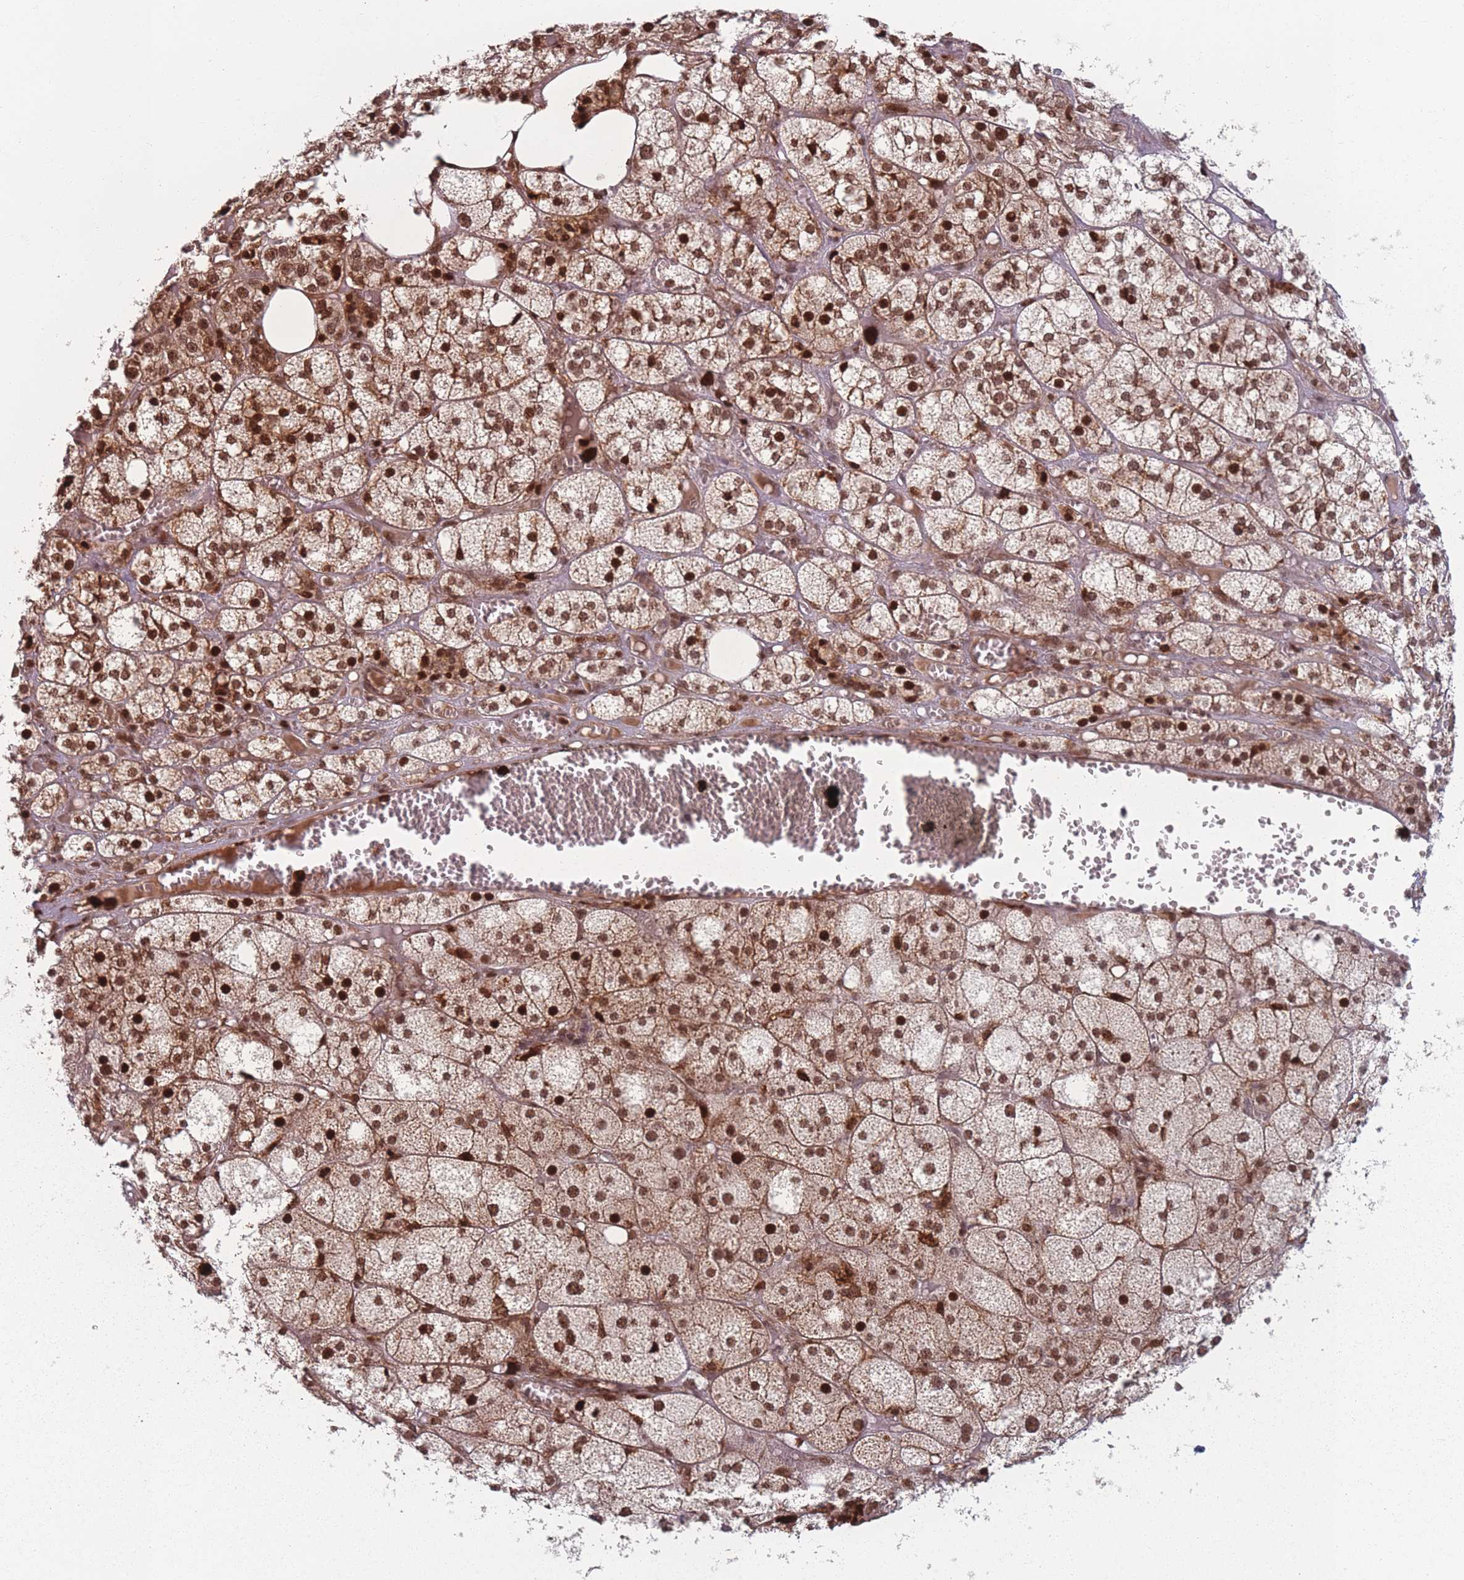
{"staining": {"intensity": "moderate", "quantity": ">75%", "location": "nuclear"}, "tissue": "adrenal gland", "cell_type": "Glandular cells", "image_type": "normal", "snomed": [{"axis": "morphology", "description": "Normal tissue, NOS"}, {"axis": "topography", "description": "Adrenal gland"}], "caption": "Glandular cells demonstrate medium levels of moderate nuclear staining in approximately >75% of cells in benign human adrenal gland.", "gene": "WDR55", "patient": {"sex": "female", "age": 61}}